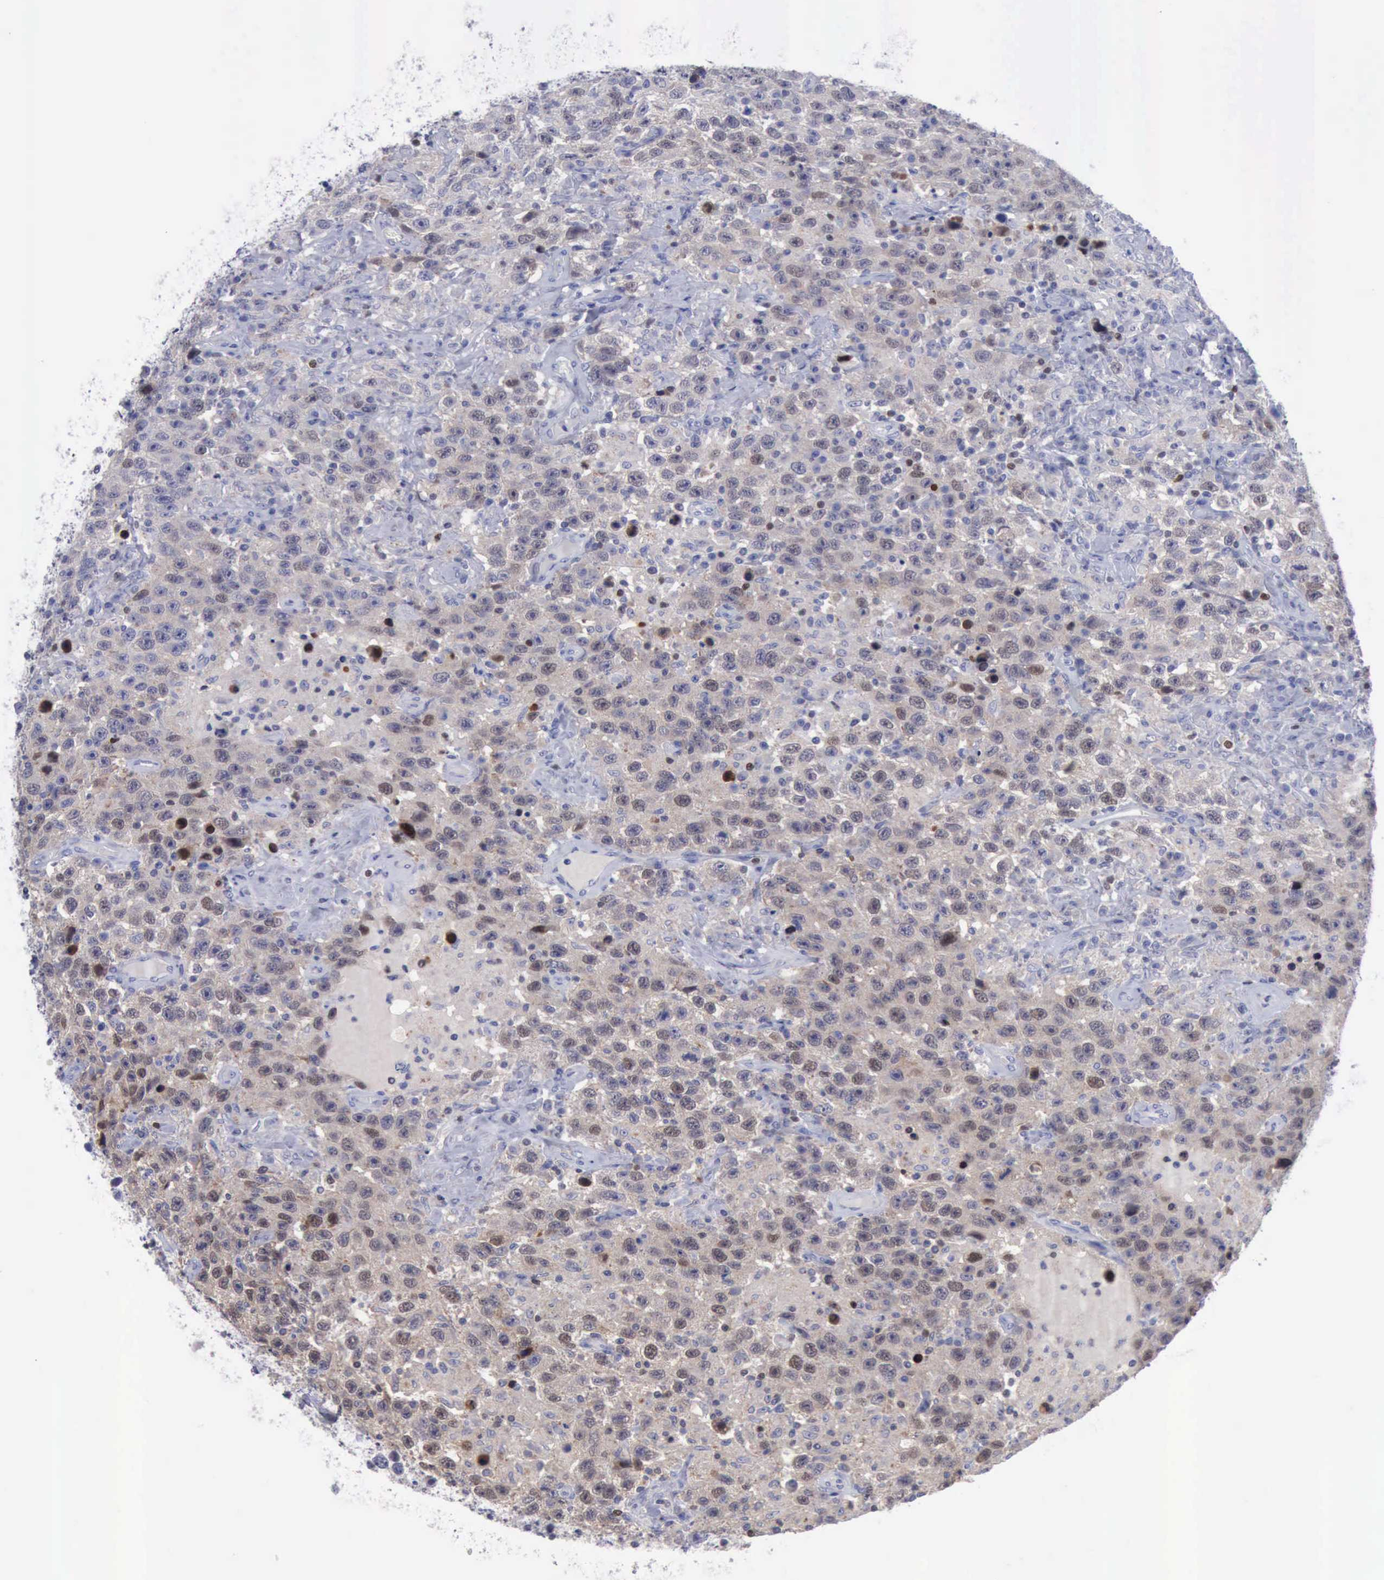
{"staining": {"intensity": "weak", "quantity": ">75%", "location": "cytoplasmic/membranous"}, "tissue": "testis cancer", "cell_type": "Tumor cells", "image_type": "cancer", "snomed": [{"axis": "morphology", "description": "Seminoma, NOS"}, {"axis": "topography", "description": "Testis"}], "caption": "The immunohistochemical stain labels weak cytoplasmic/membranous positivity in tumor cells of seminoma (testis) tissue. The staining was performed using DAB to visualize the protein expression in brown, while the nuclei were stained in blue with hematoxylin (Magnification: 20x).", "gene": "SATB2", "patient": {"sex": "male", "age": 41}}